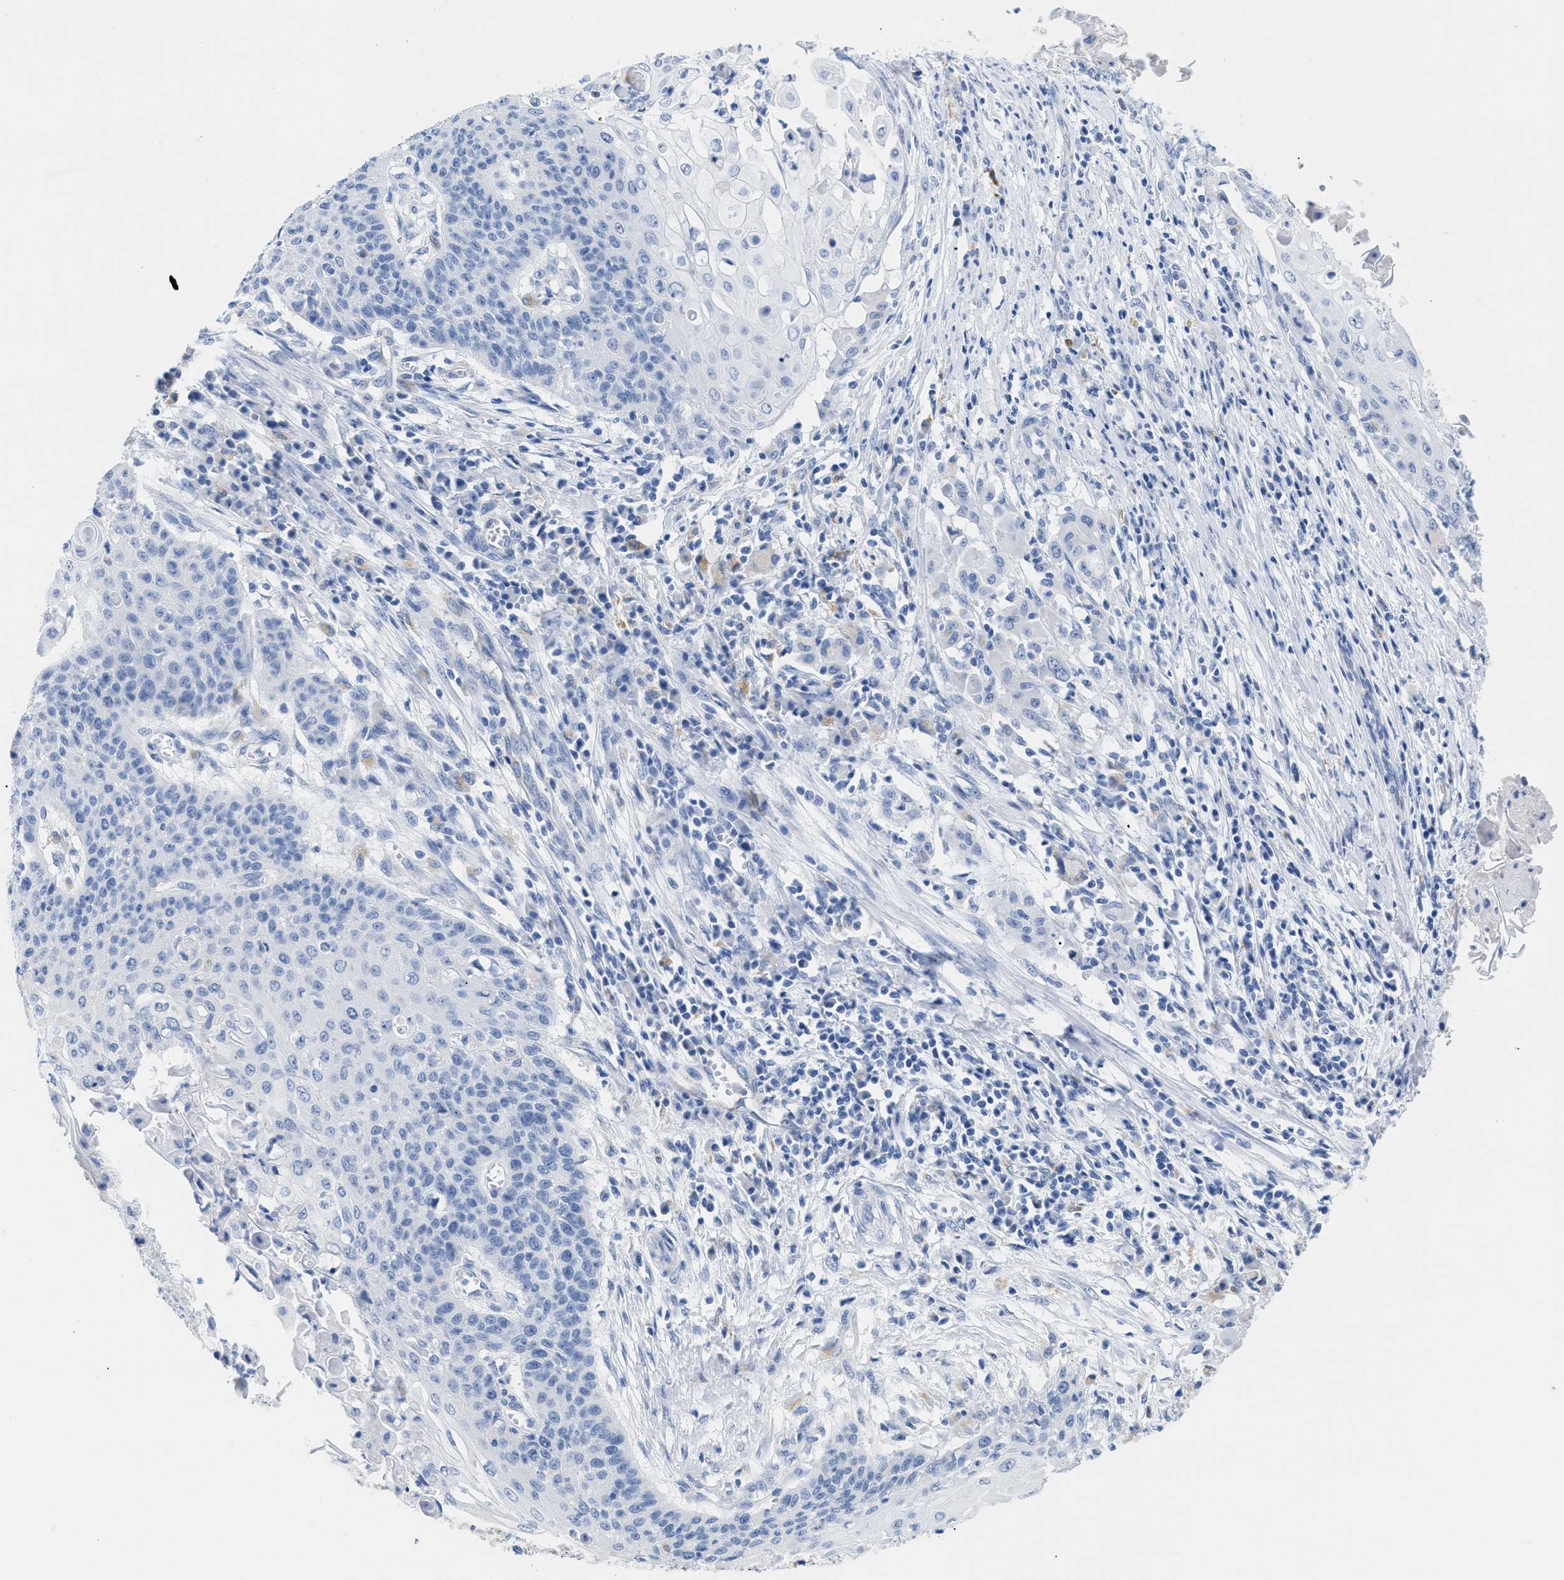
{"staining": {"intensity": "negative", "quantity": "none", "location": "none"}, "tissue": "cervical cancer", "cell_type": "Tumor cells", "image_type": "cancer", "snomed": [{"axis": "morphology", "description": "Squamous cell carcinoma, NOS"}, {"axis": "topography", "description": "Cervix"}], "caption": "Photomicrograph shows no protein positivity in tumor cells of squamous cell carcinoma (cervical) tissue. (DAB (3,3'-diaminobenzidine) immunohistochemistry (IHC), high magnification).", "gene": "APOBEC2", "patient": {"sex": "female", "age": 39}}